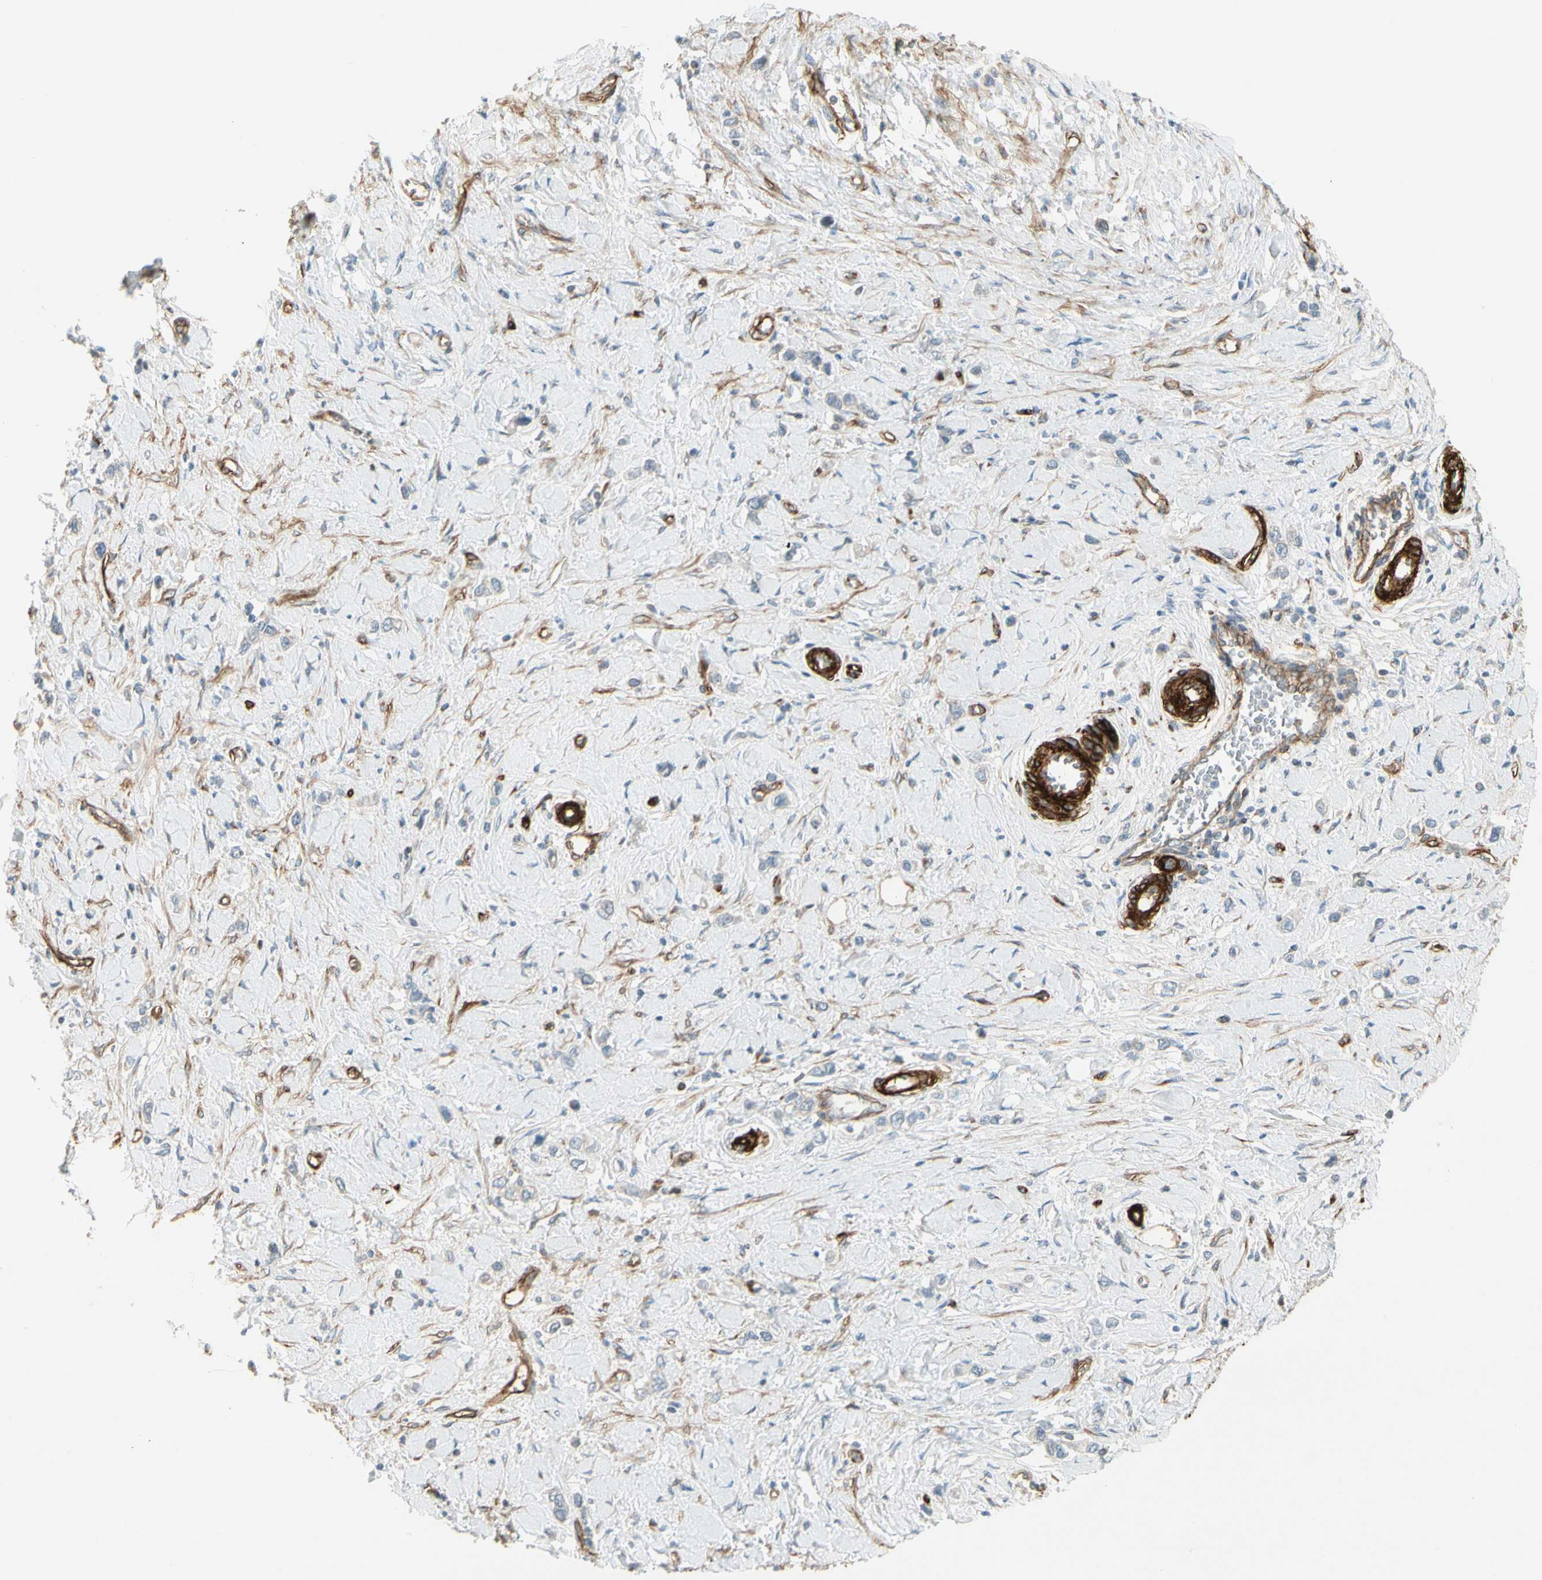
{"staining": {"intensity": "negative", "quantity": "none", "location": "none"}, "tissue": "stomach cancer", "cell_type": "Tumor cells", "image_type": "cancer", "snomed": [{"axis": "morphology", "description": "Normal tissue, NOS"}, {"axis": "morphology", "description": "Adenocarcinoma, NOS"}, {"axis": "topography", "description": "Stomach, upper"}, {"axis": "topography", "description": "Stomach"}], "caption": "An image of human stomach adenocarcinoma is negative for staining in tumor cells.", "gene": "MCAM", "patient": {"sex": "female", "age": 65}}